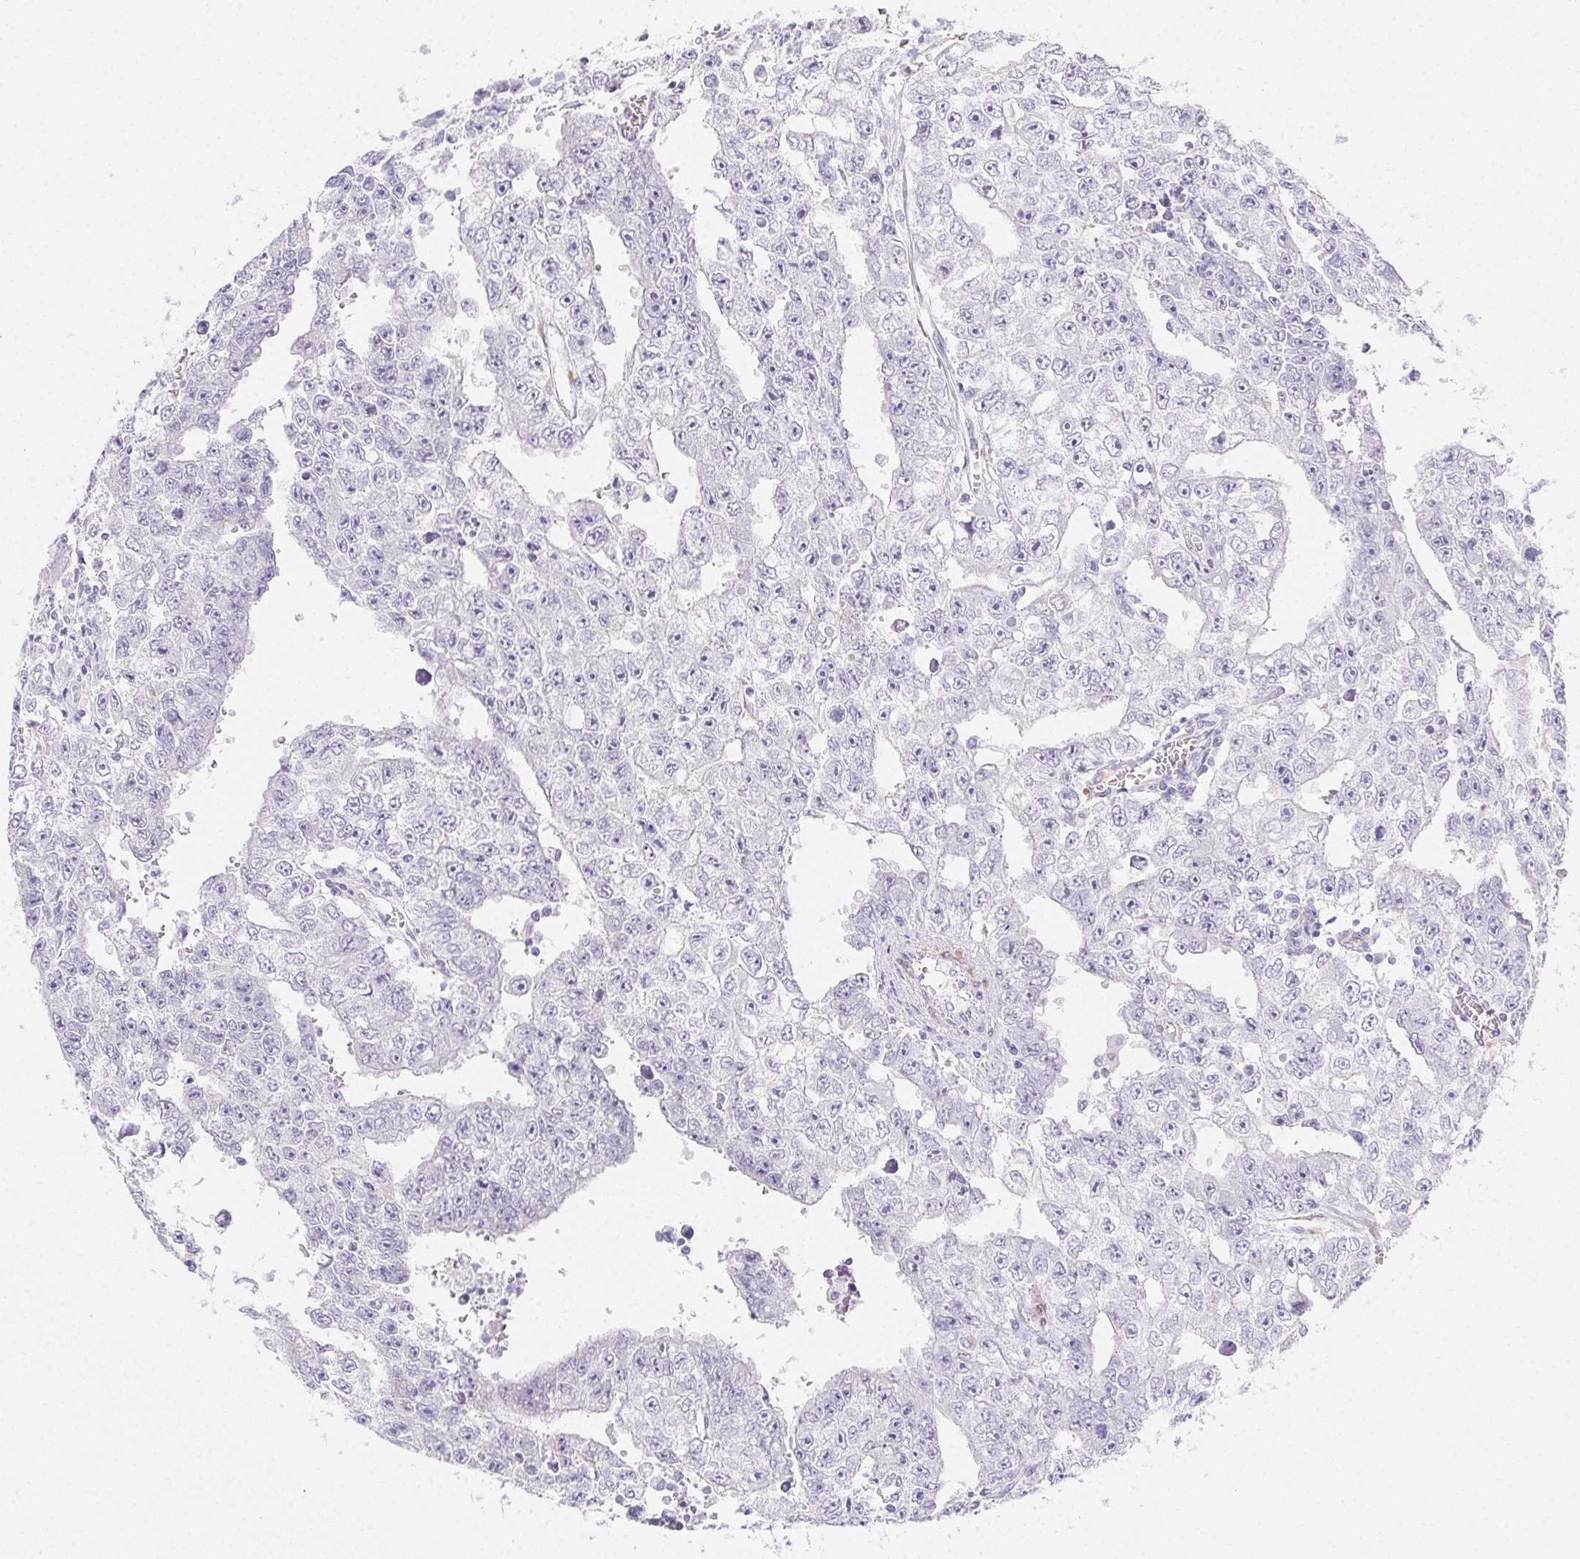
{"staining": {"intensity": "negative", "quantity": "none", "location": "none"}, "tissue": "testis cancer", "cell_type": "Tumor cells", "image_type": "cancer", "snomed": [{"axis": "morphology", "description": "Carcinoma, Embryonal, NOS"}, {"axis": "morphology", "description": "Teratoma, malignant, NOS"}, {"axis": "topography", "description": "Testis"}], "caption": "Immunohistochemical staining of human testis malignant teratoma displays no significant positivity in tumor cells.", "gene": "HRC", "patient": {"sex": "male", "age": 24}}